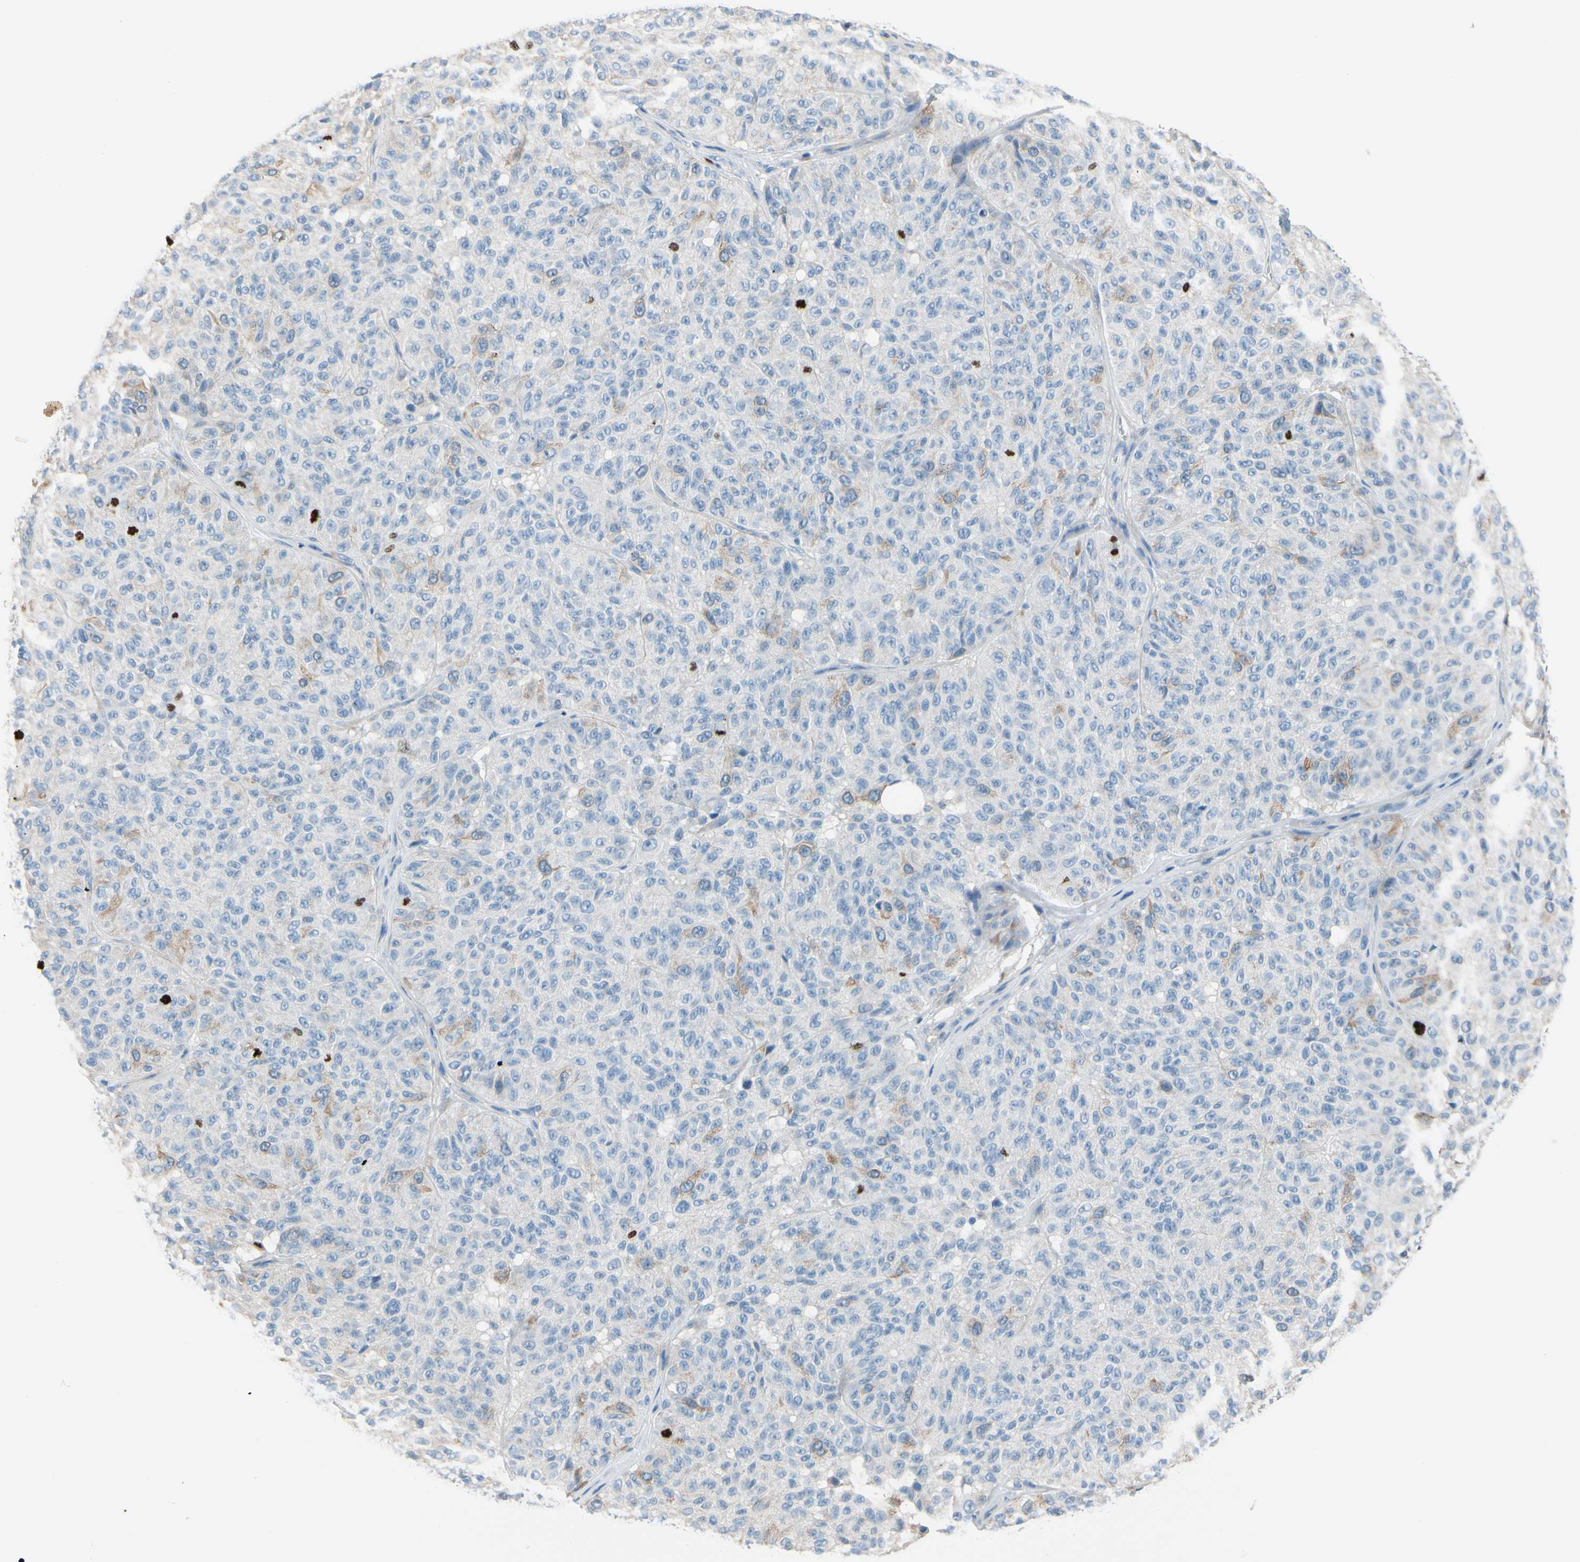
{"staining": {"intensity": "weak", "quantity": "<25%", "location": "cytoplasmic/membranous"}, "tissue": "melanoma", "cell_type": "Tumor cells", "image_type": "cancer", "snomed": [{"axis": "morphology", "description": "Malignant melanoma, NOS"}, {"axis": "topography", "description": "Skin"}], "caption": "Immunohistochemistry of malignant melanoma displays no staining in tumor cells.", "gene": "CKAP2", "patient": {"sex": "female", "age": 46}}